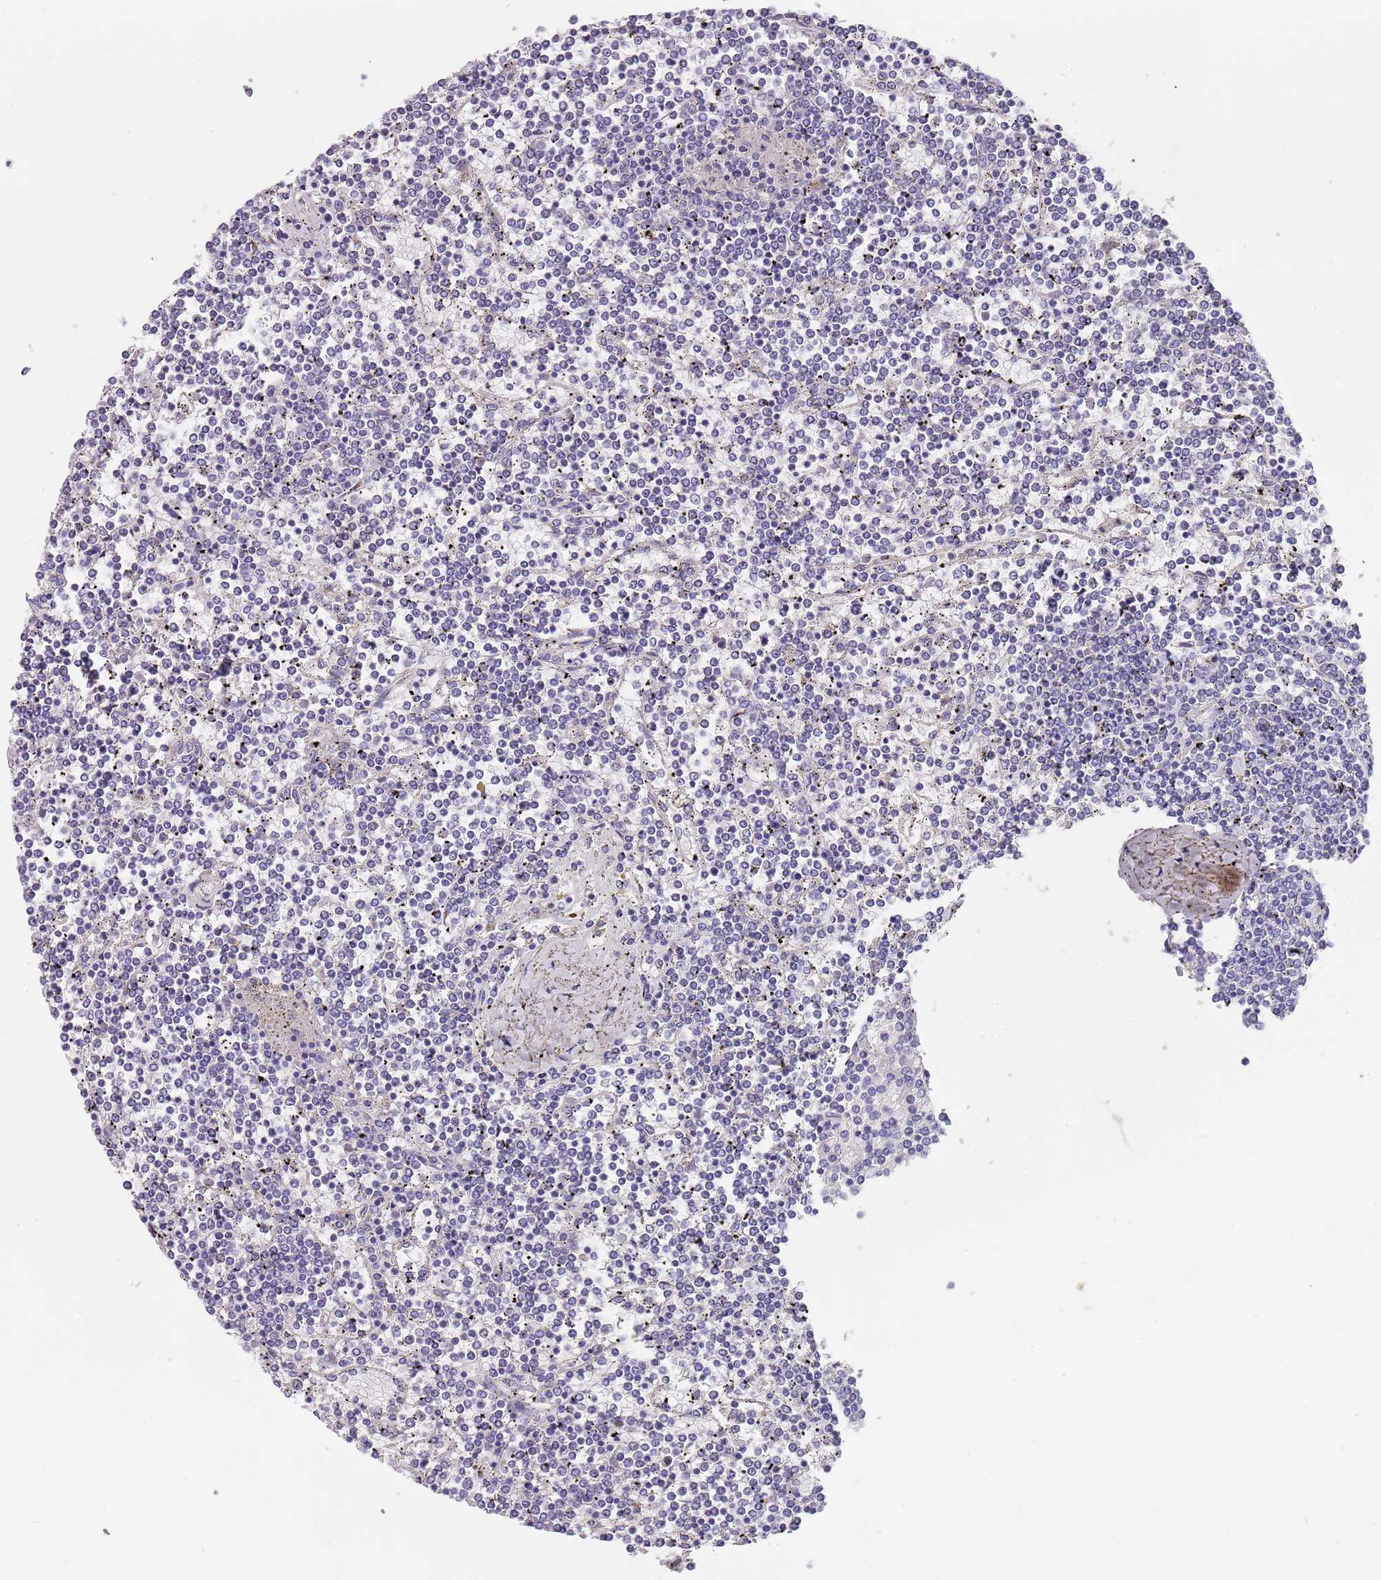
{"staining": {"intensity": "negative", "quantity": "none", "location": "none"}, "tissue": "lymphoma", "cell_type": "Tumor cells", "image_type": "cancer", "snomed": [{"axis": "morphology", "description": "Malignant lymphoma, non-Hodgkin's type, Low grade"}, {"axis": "topography", "description": "Spleen"}], "caption": "Low-grade malignant lymphoma, non-Hodgkin's type was stained to show a protein in brown. There is no significant positivity in tumor cells.", "gene": "MAN1C1", "patient": {"sex": "female", "age": 19}}